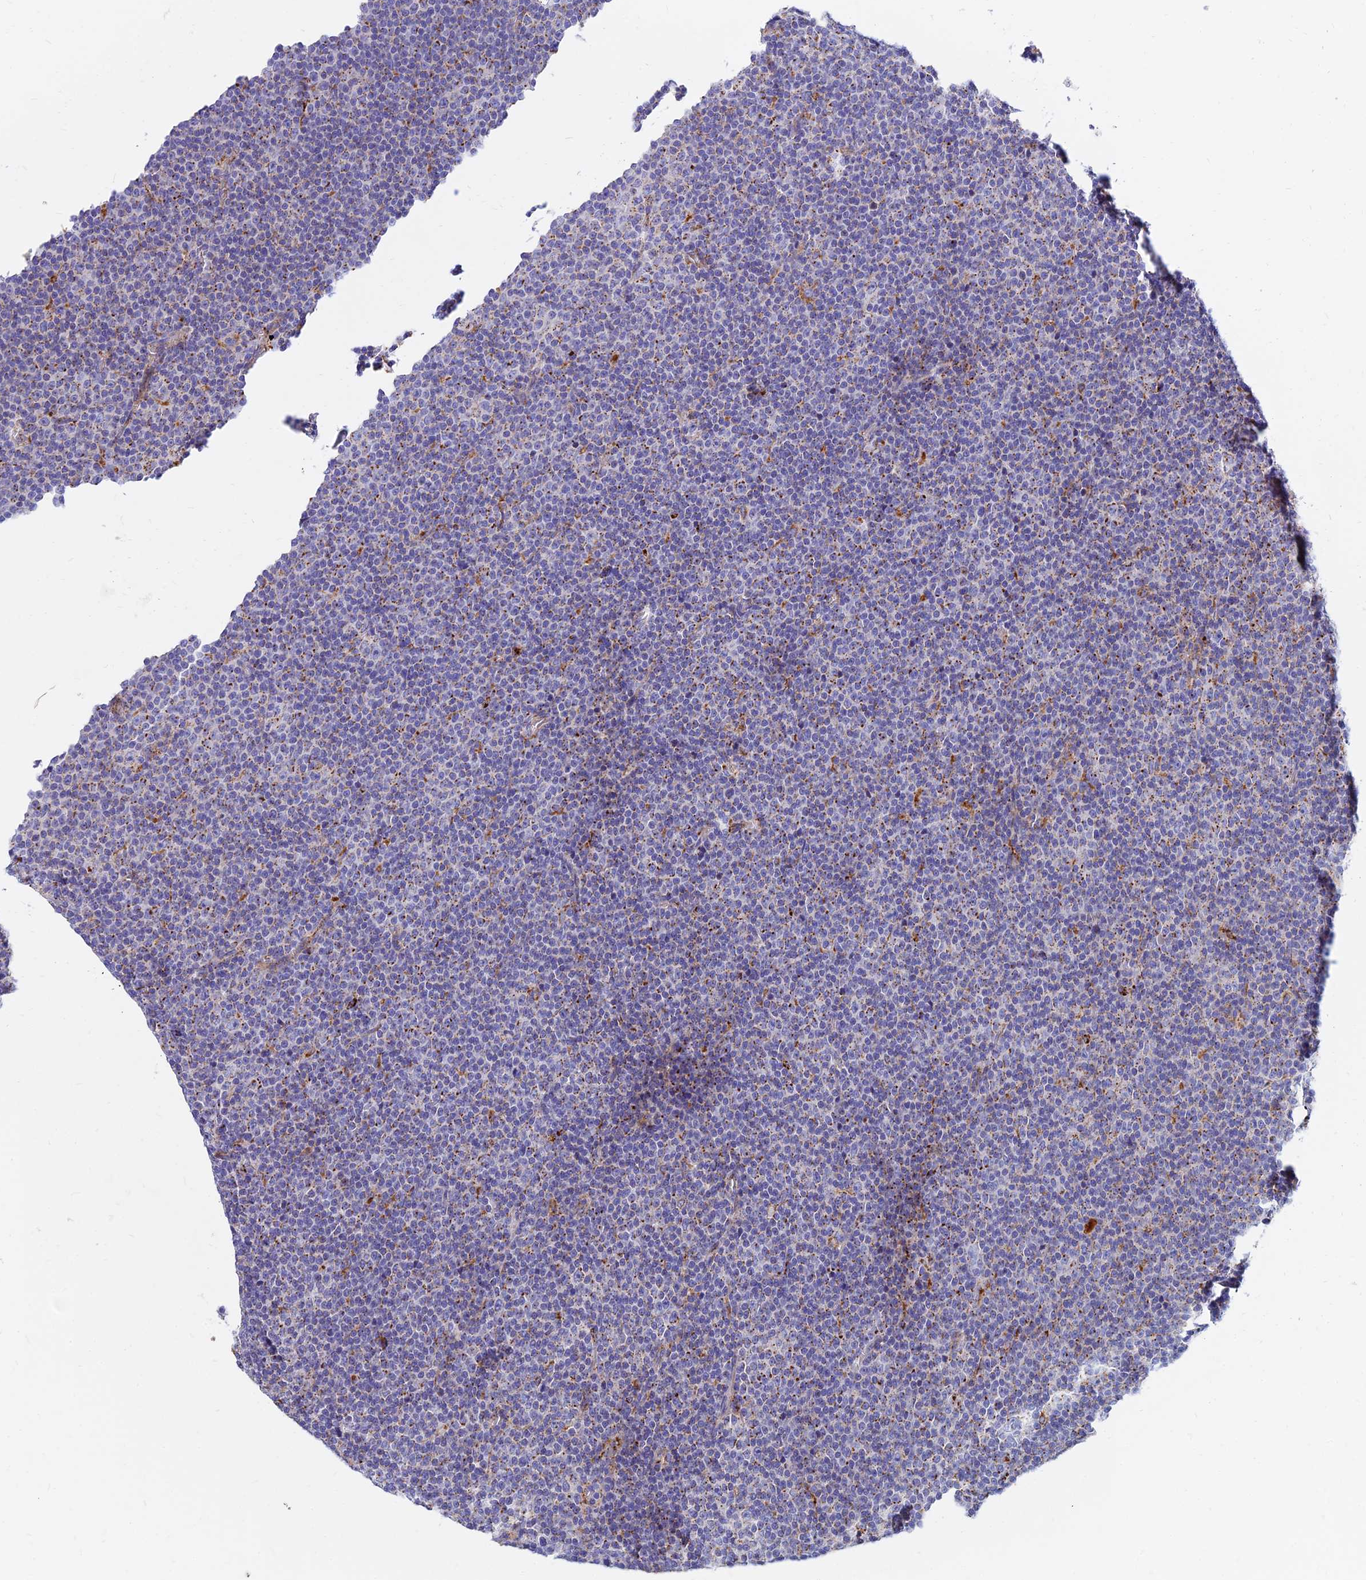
{"staining": {"intensity": "negative", "quantity": "none", "location": "none"}, "tissue": "lymphoma", "cell_type": "Tumor cells", "image_type": "cancer", "snomed": [{"axis": "morphology", "description": "Malignant lymphoma, non-Hodgkin's type, Low grade"}, {"axis": "topography", "description": "Lymph node"}], "caption": "Immunohistochemistry (IHC) photomicrograph of neoplastic tissue: human low-grade malignant lymphoma, non-Hodgkin's type stained with DAB demonstrates no significant protein positivity in tumor cells.", "gene": "SPNS1", "patient": {"sex": "female", "age": 67}}